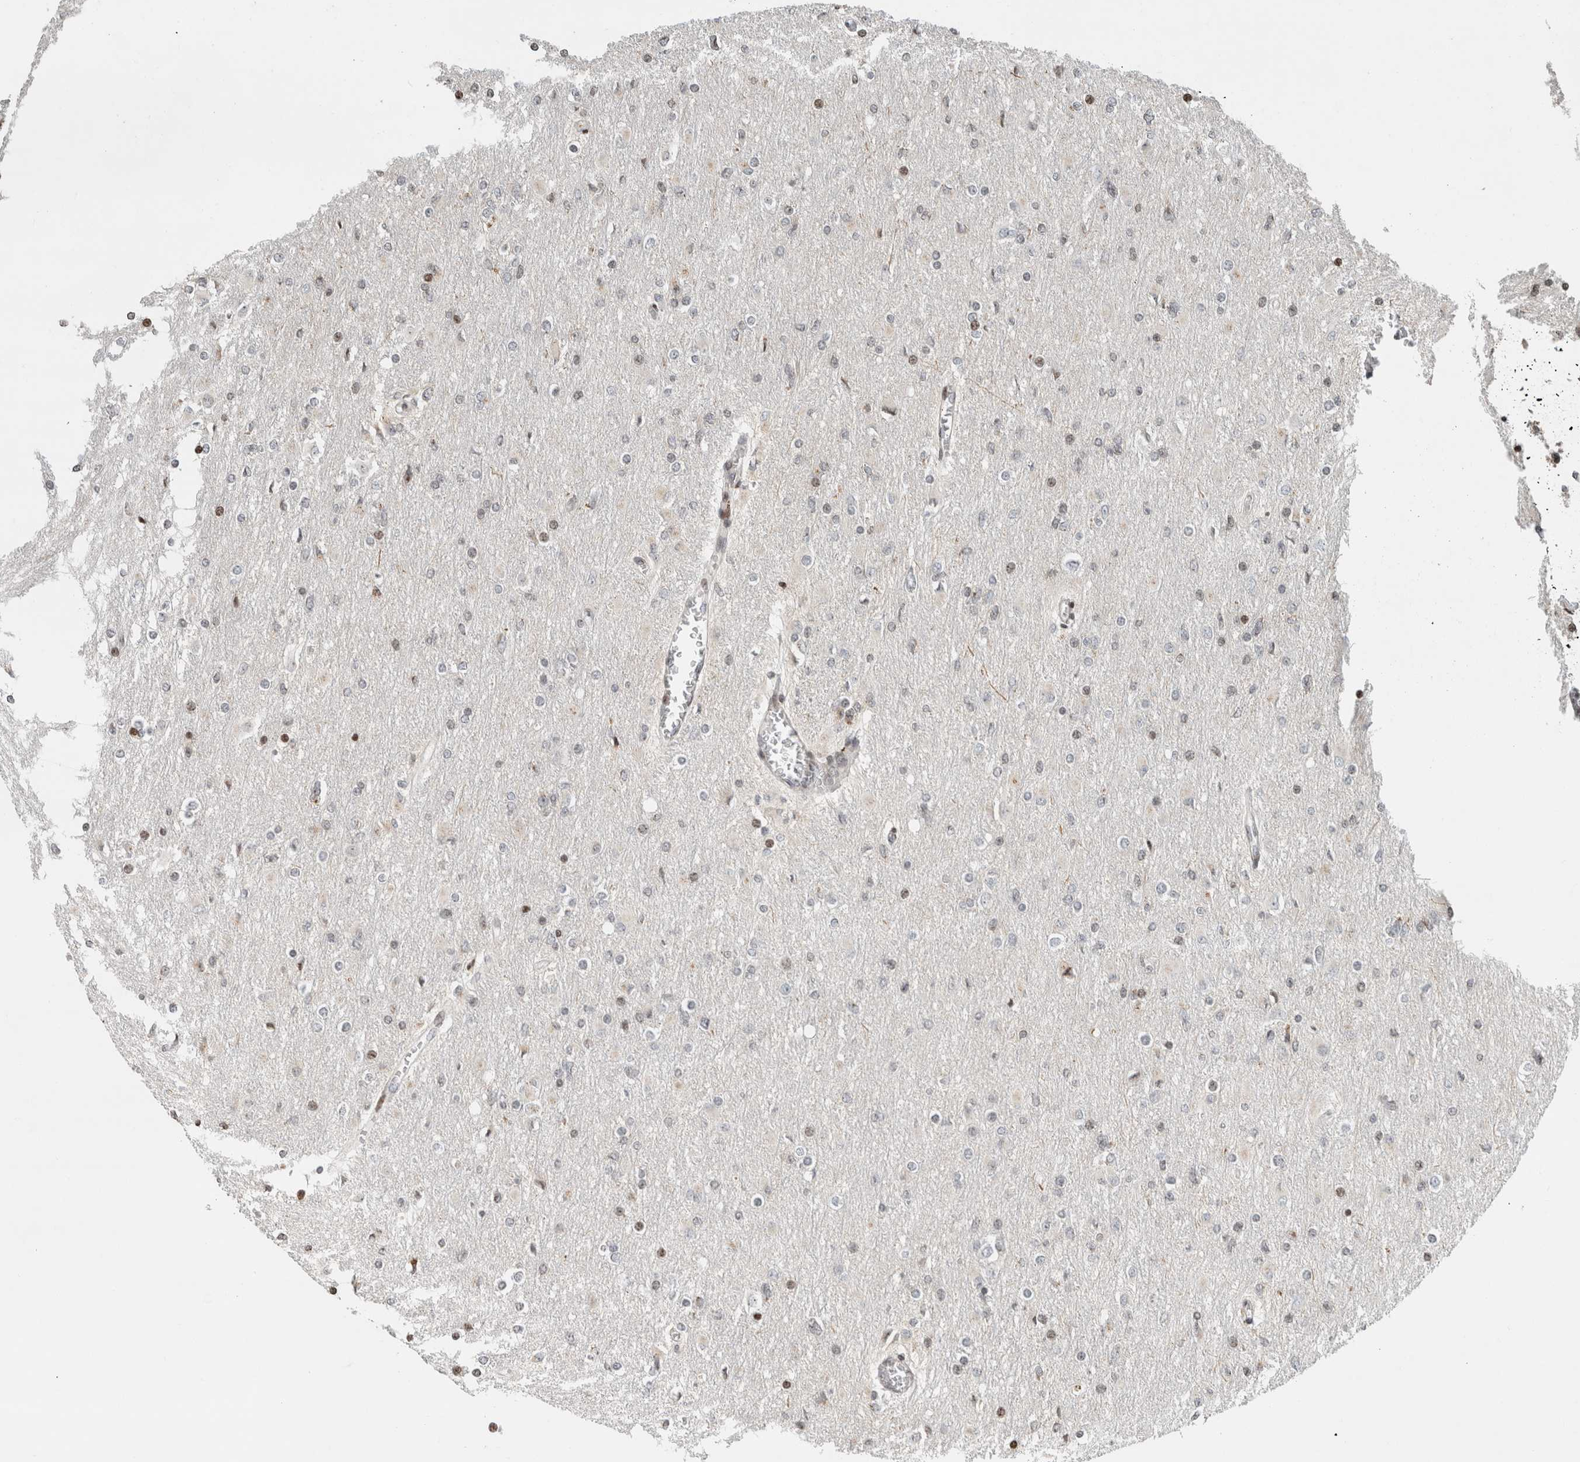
{"staining": {"intensity": "weak", "quantity": "<25%", "location": "nuclear"}, "tissue": "glioma", "cell_type": "Tumor cells", "image_type": "cancer", "snomed": [{"axis": "morphology", "description": "Glioma, malignant, High grade"}, {"axis": "topography", "description": "Cerebral cortex"}], "caption": "The image shows no staining of tumor cells in glioma.", "gene": "GINS4", "patient": {"sex": "female", "age": 36}}